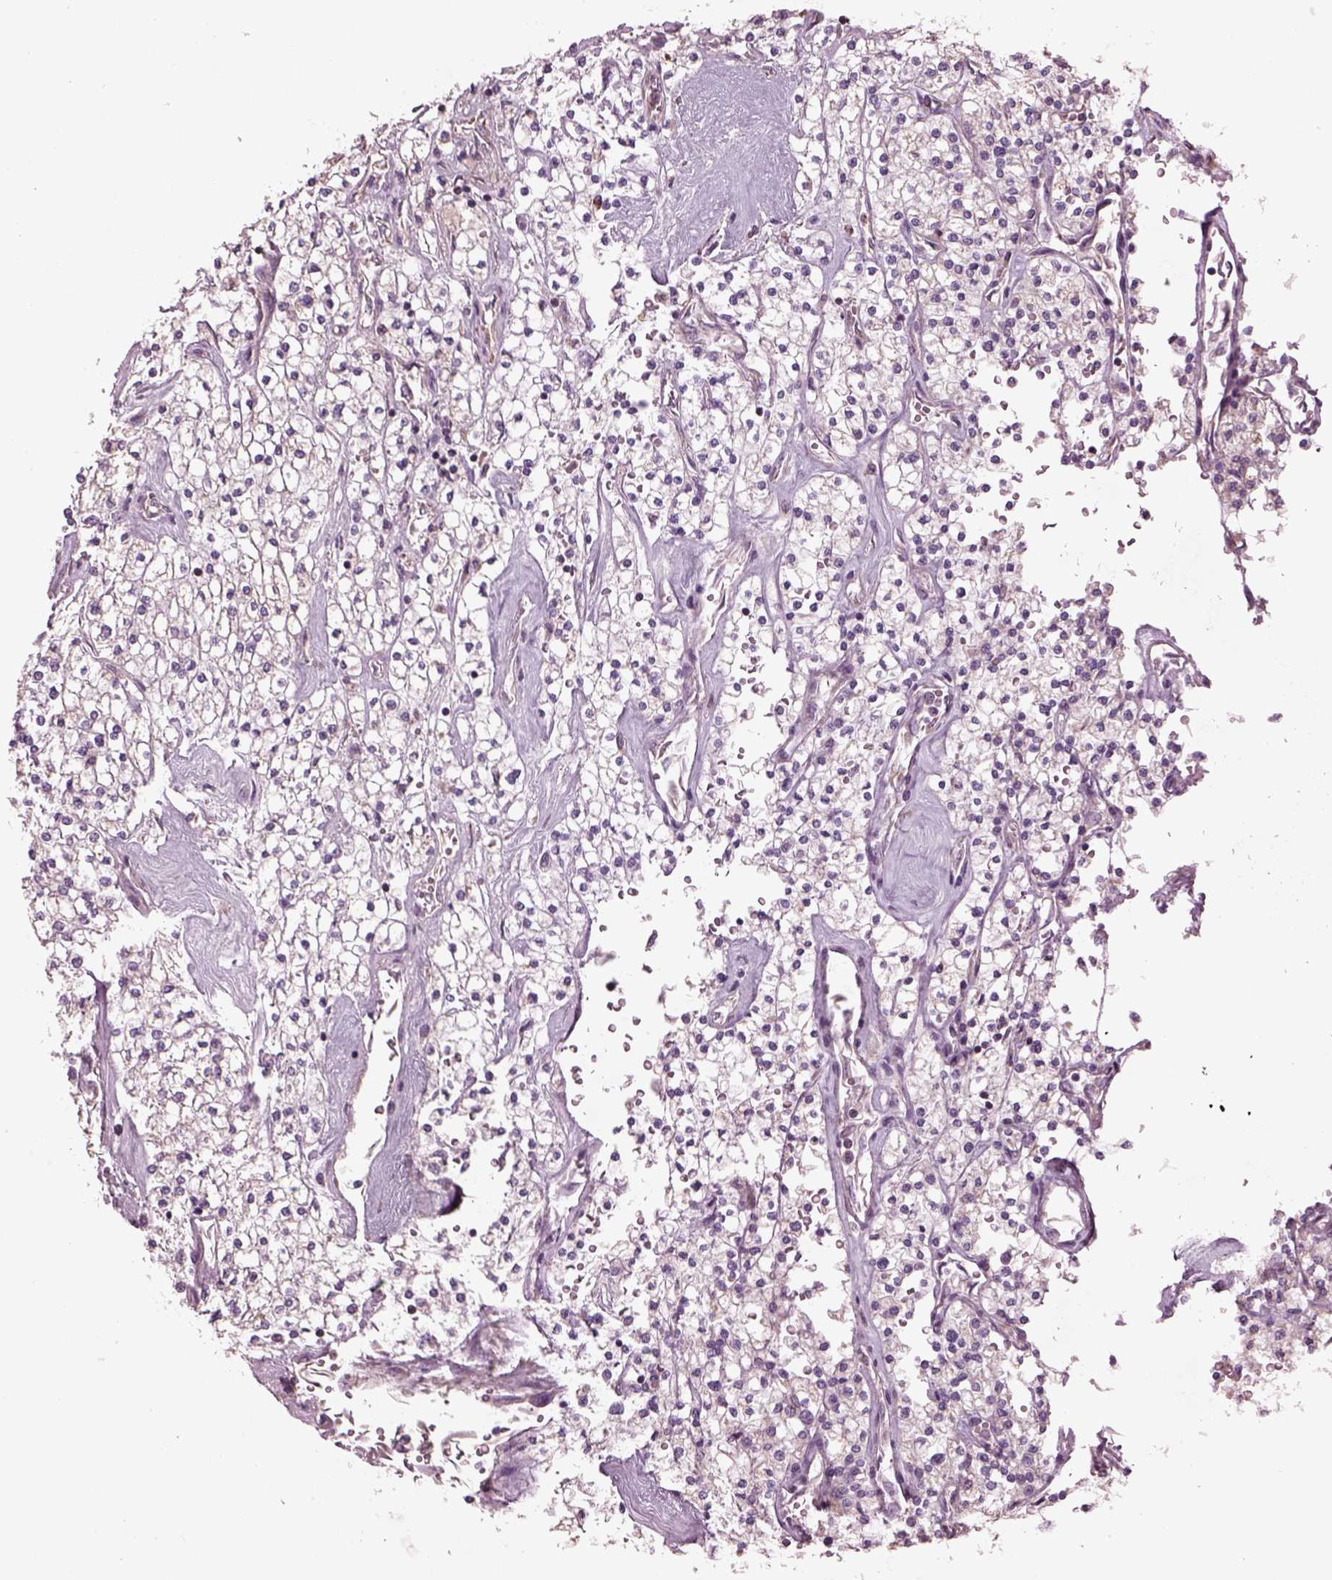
{"staining": {"intensity": "negative", "quantity": "none", "location": "none"}, "tissue": "renal cancer", "cell_type": "Tumor cells", "image_type": "cancer", "snomed": [{"axis": "morphology", "description": "Adenocarcinoma, NOS"}, {"axis": "topography", "description": "Kidney"}], "caption": "Tumor cells show no significant protein positivity in renal cancer (adenocarcinoma).", "gene": "SPATA7", "patient": {"sex": "male", "age": 80}}